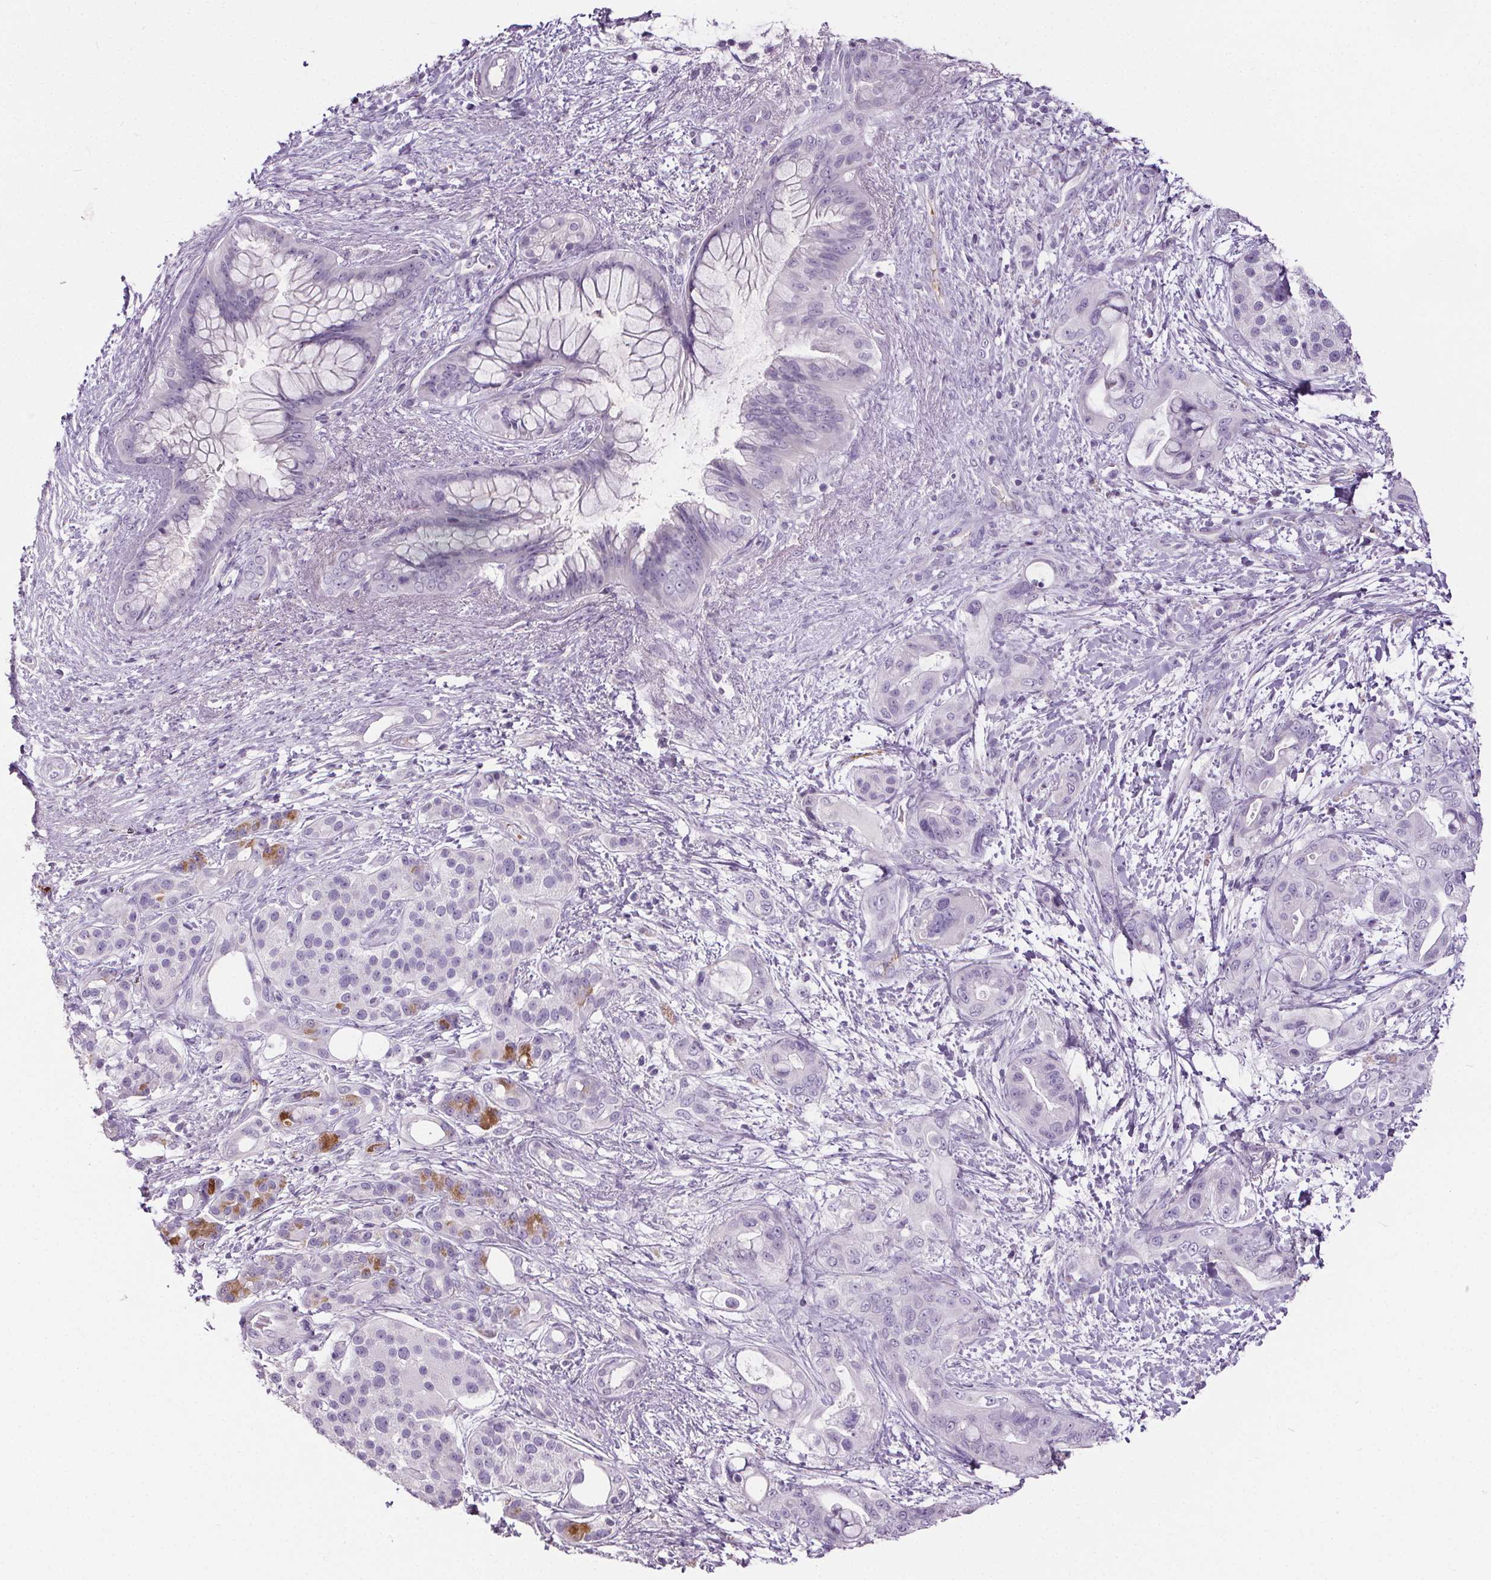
{"staining": {"intensity": "negative", "quantity": "none", "location": "none"}, "tissue": "pancreatic cancer", "cell_type": "Tumor cells", "image_type": "cancer", "snomed": [{"axis": "morphology", "description": "Adenocarcinoma, NOS"}, {"axis": "topography", "description": "Pancreas"}], "caption": "The immunohistochemistry image has no significant expression in tumor cells of pancreatic cancer (adenocarcinoma) tissue. Brightfield microscopy of immunohistochemistry stained with DAB (3,3'-diaminobenzidine) (brown) and hematoxylin (blue), captured at high magnification.", "gene": "CD5L", "patient": {"sex": "male", "age": 71}}